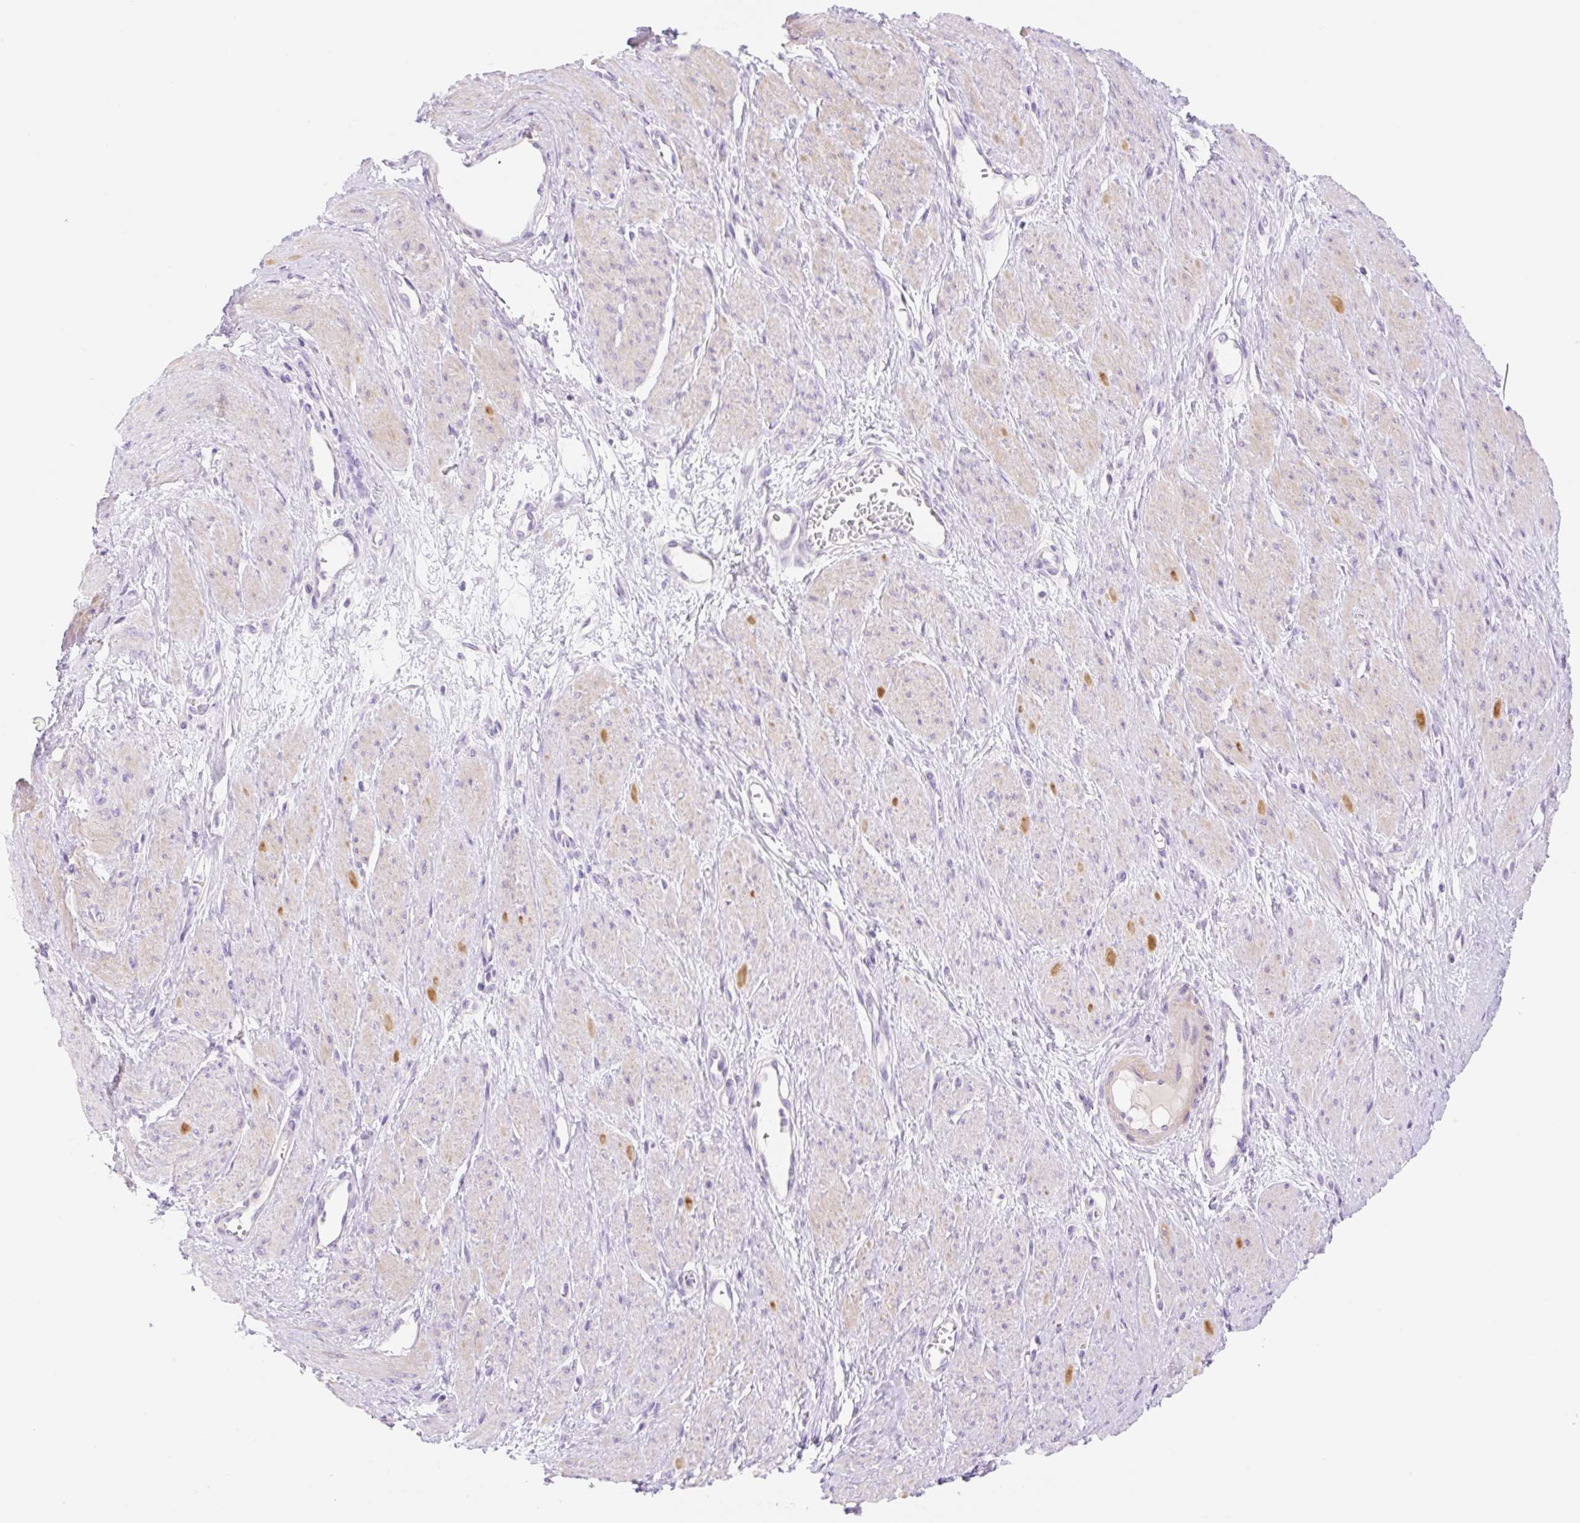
{"staining": {"intensity": "moderate", "quantity": "<25%", "location": "cytoplasmic/membranous"}, "tissue": "smooth muscle", "cell_type": "Smooth muscle cells", "image_type": "normal", "snomed": [{"axis": "morphology", "description": "Normal tissue, NOS"}, {"axis": "topography", "description": "Smooth muscle"}, {"axis": "topography", "description": "Uterus"}], "caption": "A photomicrograph showing moderate cytoplasmic/membranous expression in approximately <25% of smooth muscle cells in normal smooth muscle, as visualized by brown immunohistochemical staining.", "gene": "DENND5A", "patient": {"sex": "female", "age": 39}}